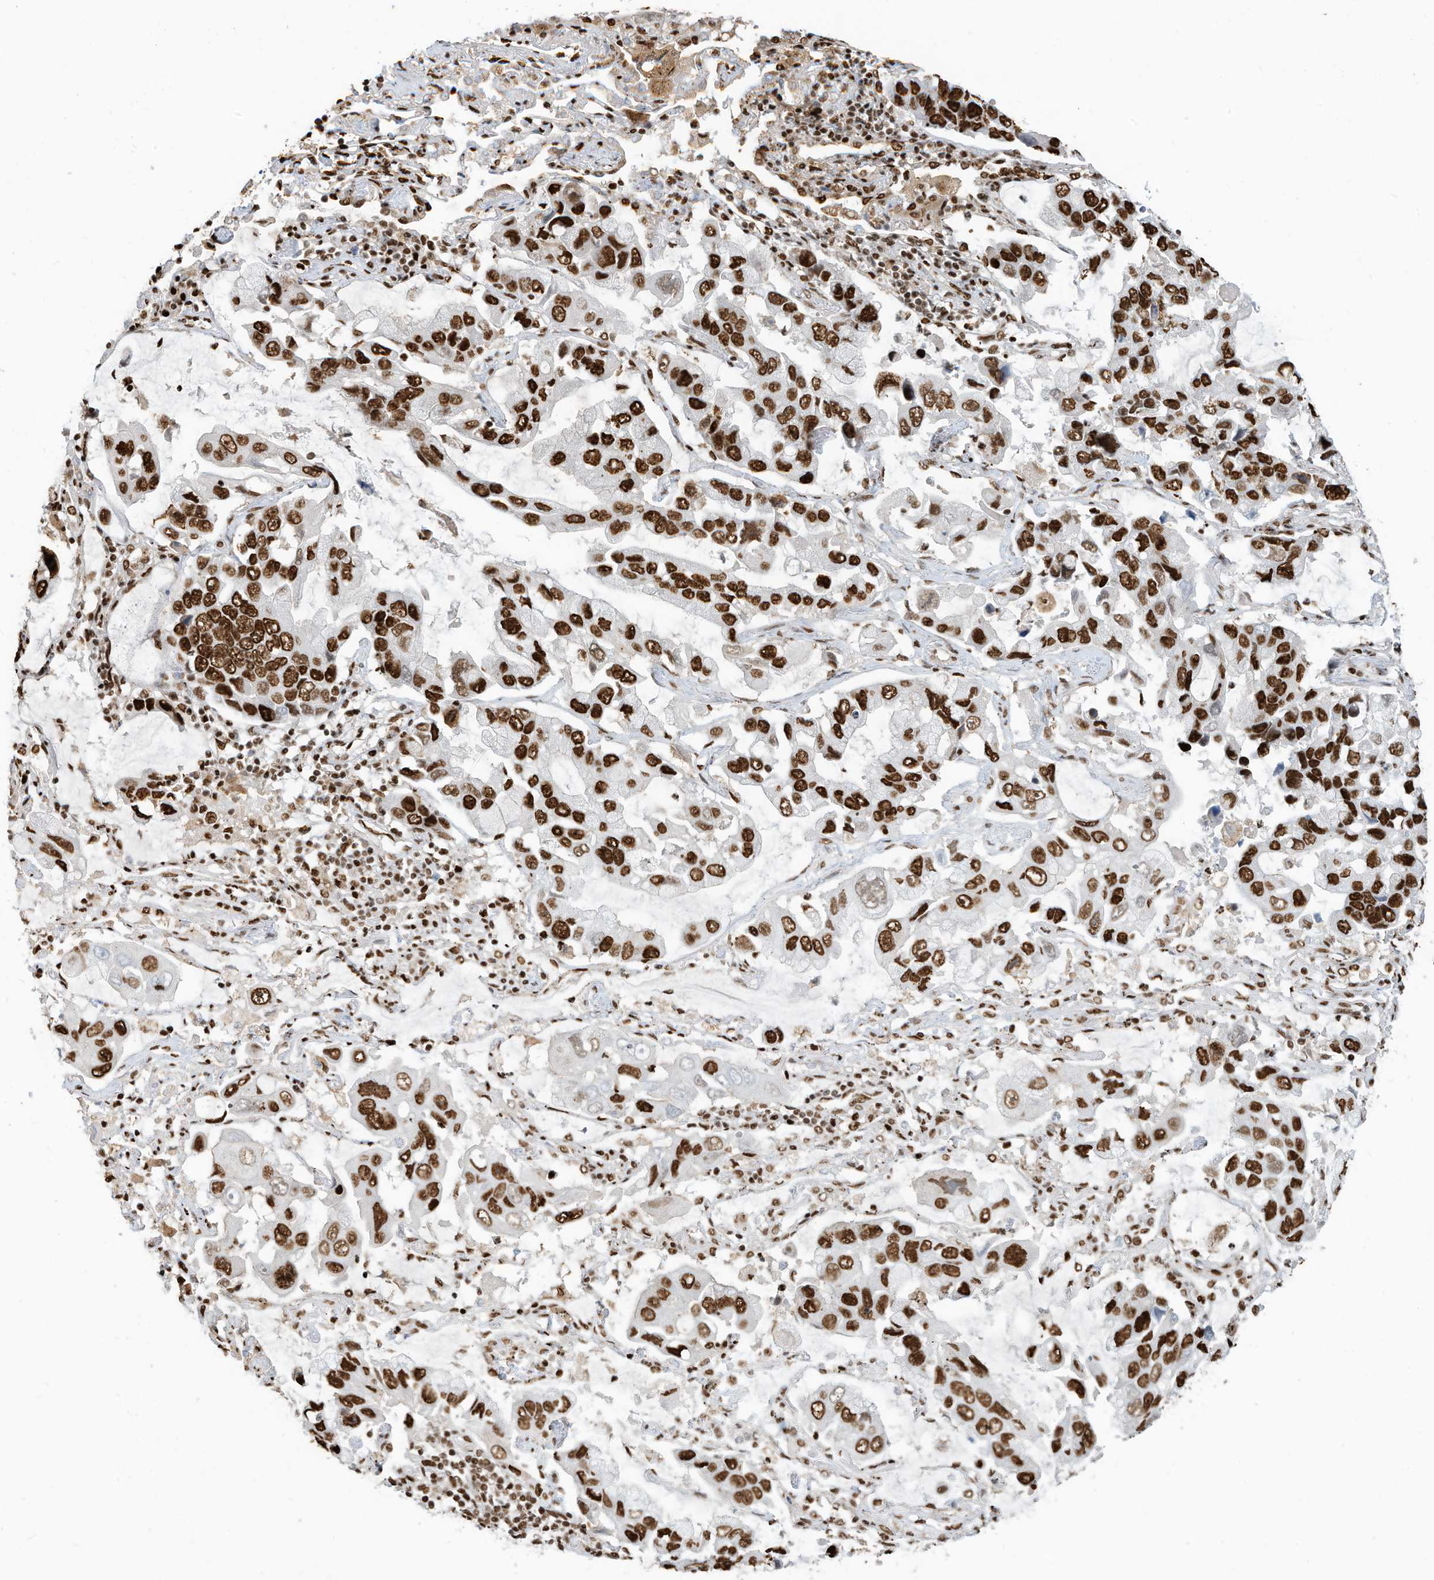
{"staining": {"intensity": "strong", "quantity": ">75%", "location": "nuclear"}, "tissue": "lung cancer", "cell_type": "Tumor cells", "image_type": "cancer", "snomed": [{"axis": "morphology", "description": "Adenocarcinoma, NOS"}, {"axis": "topography", "description": "Lung"}], "caption": "This histopathology image reveals immunohistochemistry staining of lung cancer, with high strong nuclear staining in approximately >75% of tumor cells.", "gene": "SAMD15", "patient": {"sex": "male", "age": 64}}